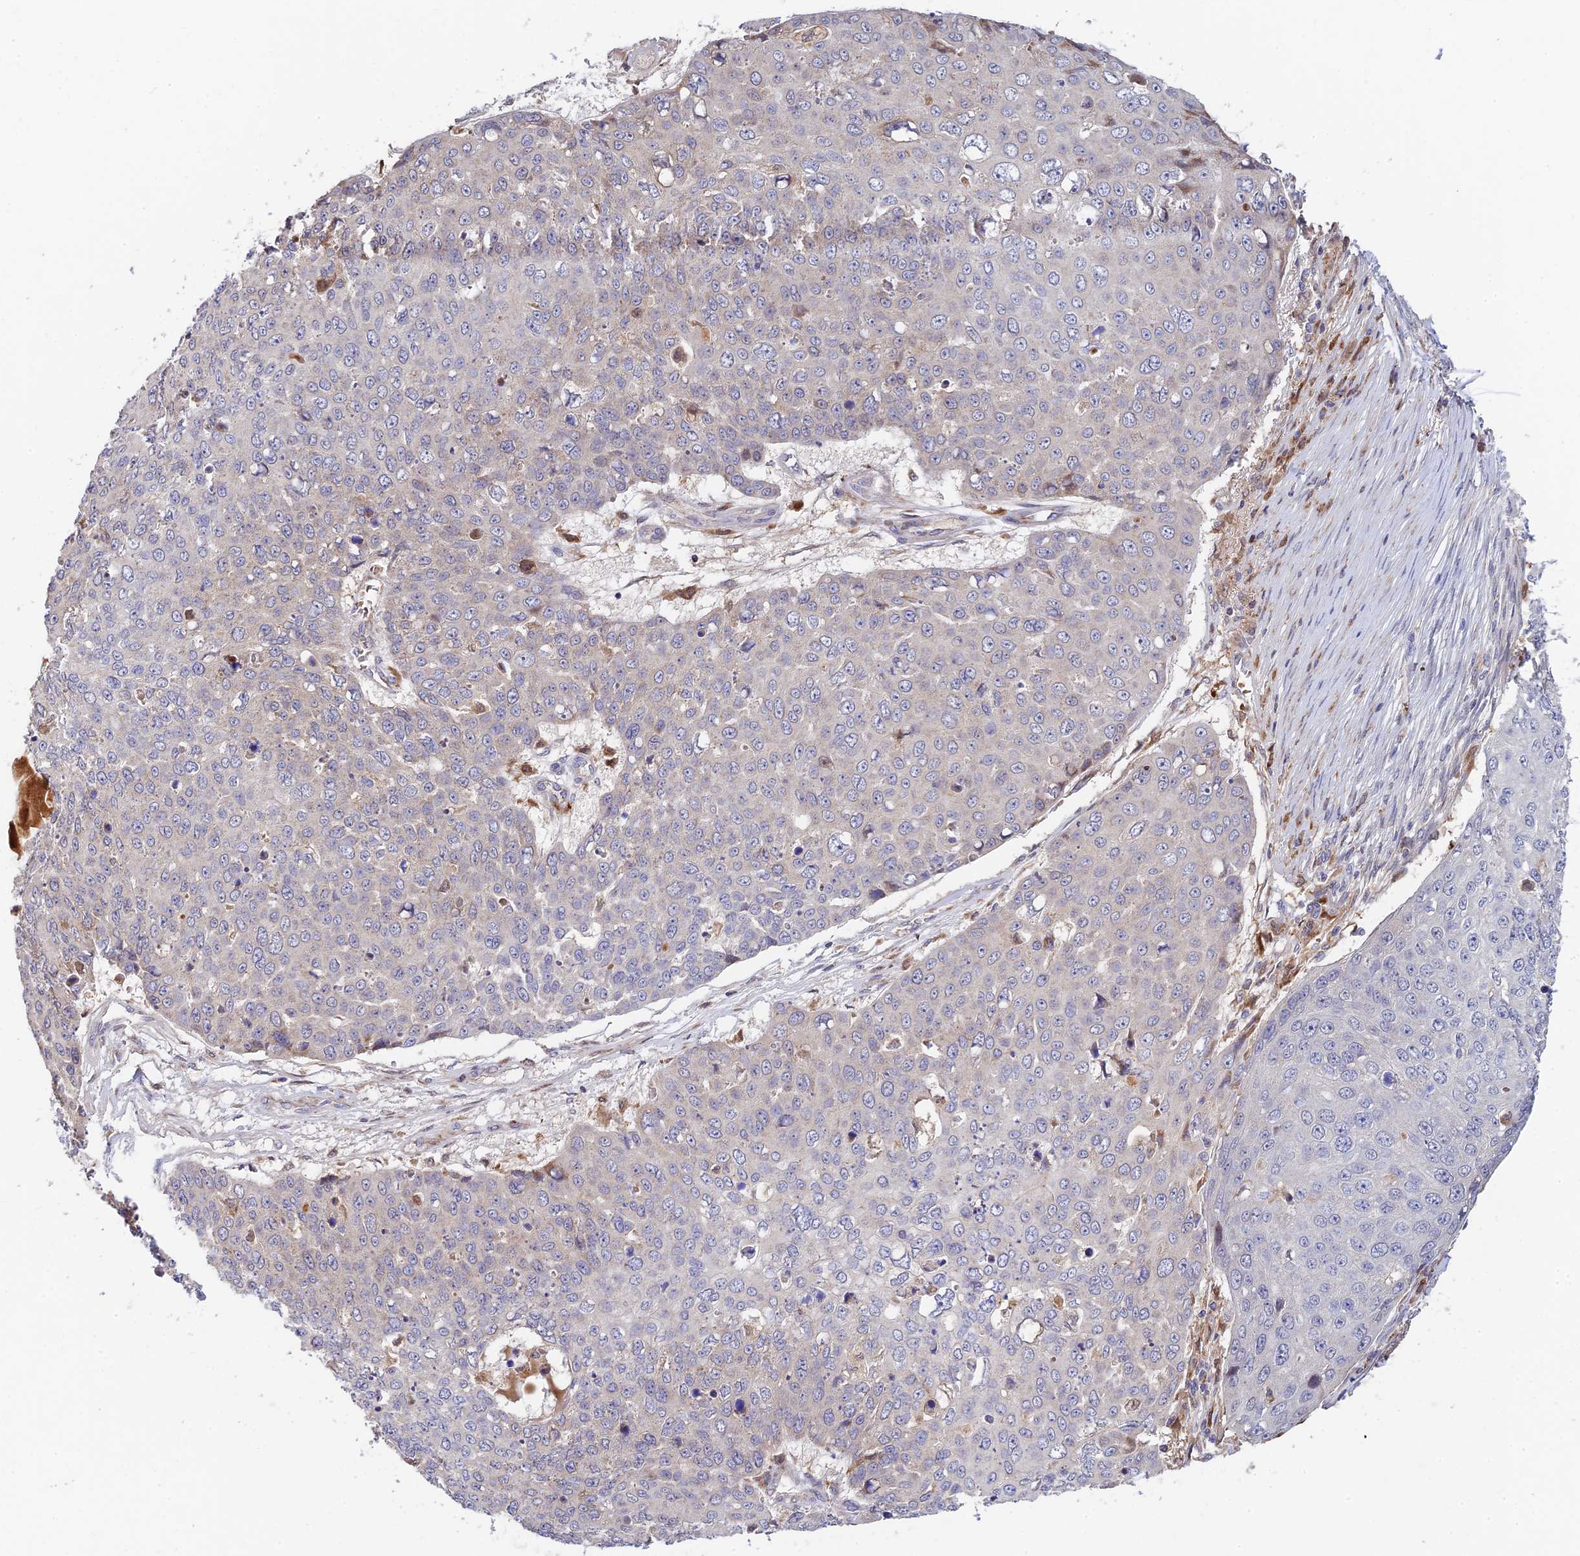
{"staining": {"intensity": "negative", "quantity": "none", "location": "none"}, "tissue": "skin cancer", "cell_type": "Tumor cells", "image_type": "cancer", "snomed": [{"axis": "morphology", "description": "Squamous cell carcinoma, NOS"}, {"axis": "topography", "description": "Skin"}], "caption": "Image shows no protein staining in tumor cells of skin cancer tissue.", "gene": "FUOM", "patient": {"sex": "male", "age": 71}}